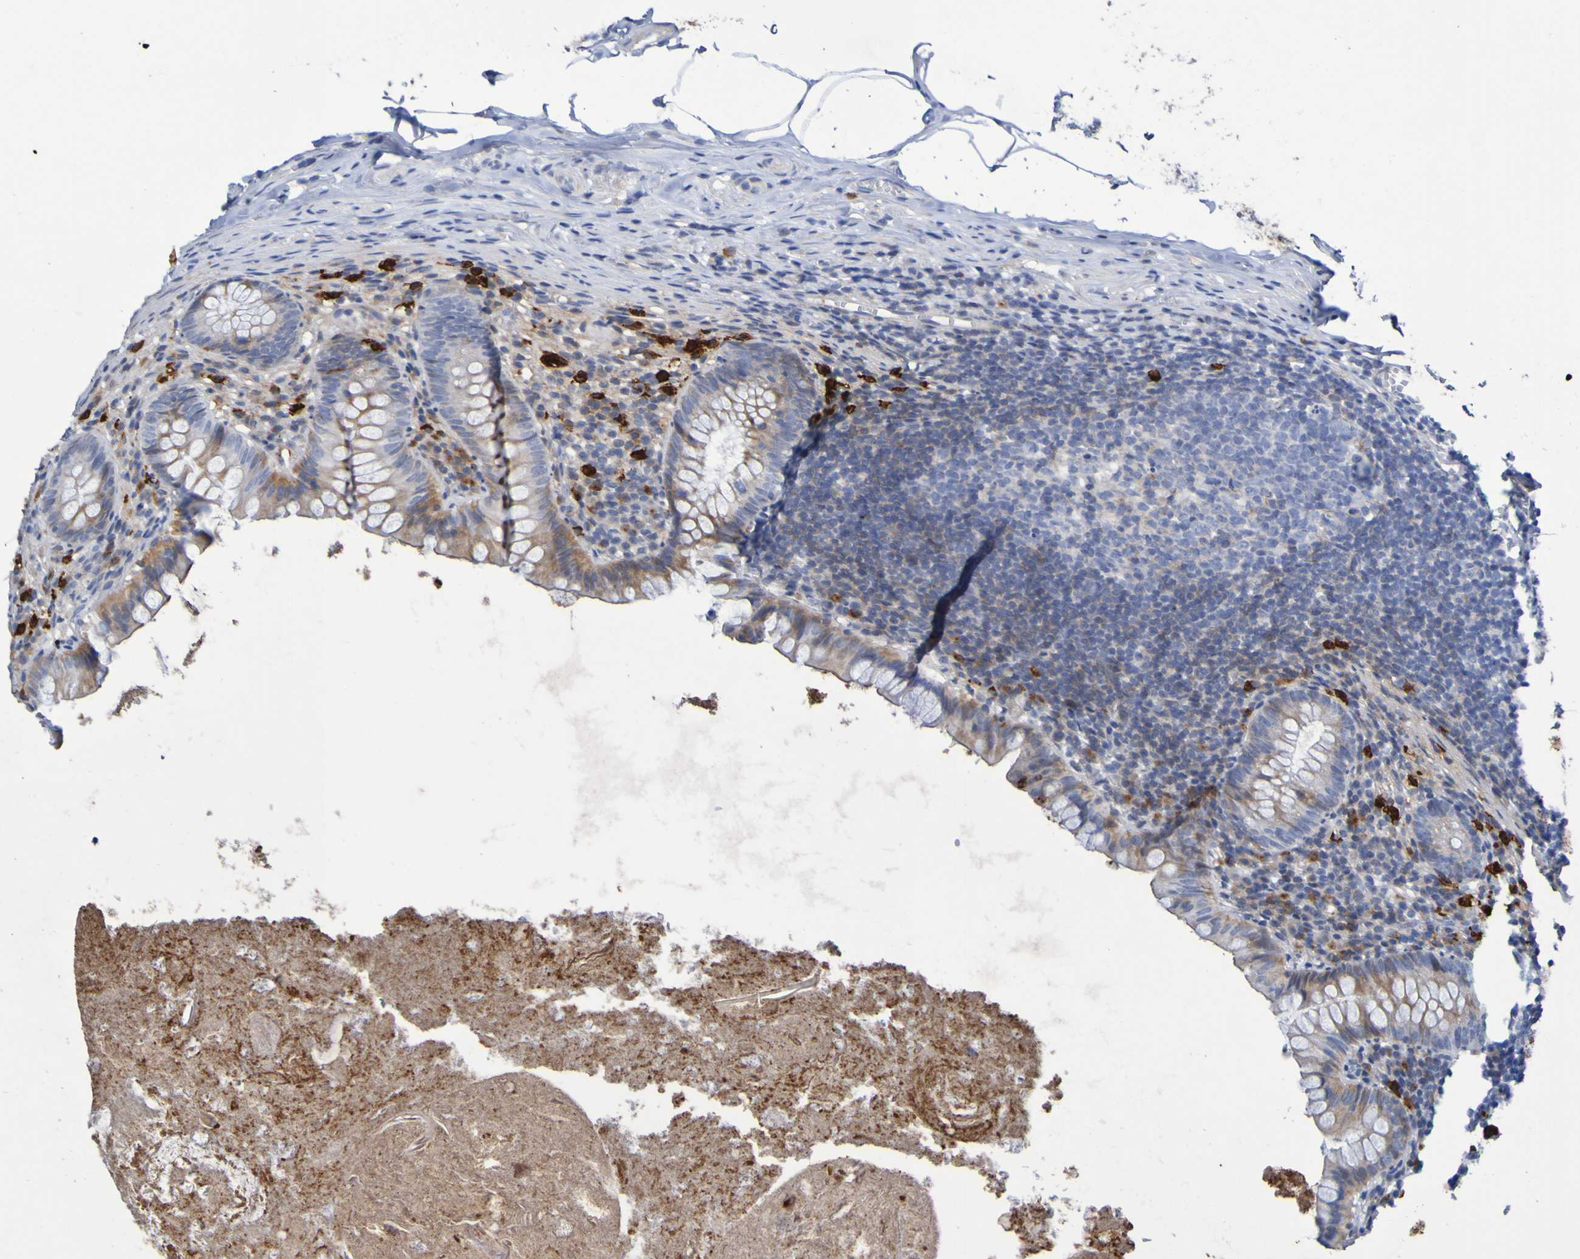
{"staining": {"intensity": "moderate", "quantity": "25%-75%", "location": "cytoplasmic/membranous"}, "tissue": "appendix", "cell_type": "Glandular cells", "image_type": "normal", "snomed": [{"axis": "morphology", "description": "Normal tissue, NOS"}, {"axis": "topography", "description": "Appendix"}], "caption": "High-power microscopy captured an IHC histopathology image of normal appendix, revealing moderate cytoplasmic/membranous expression in approximately 25%-75% of glandular cells.", "gene": "C11orf24", "patient": {"sex": "male", "age": 52}}